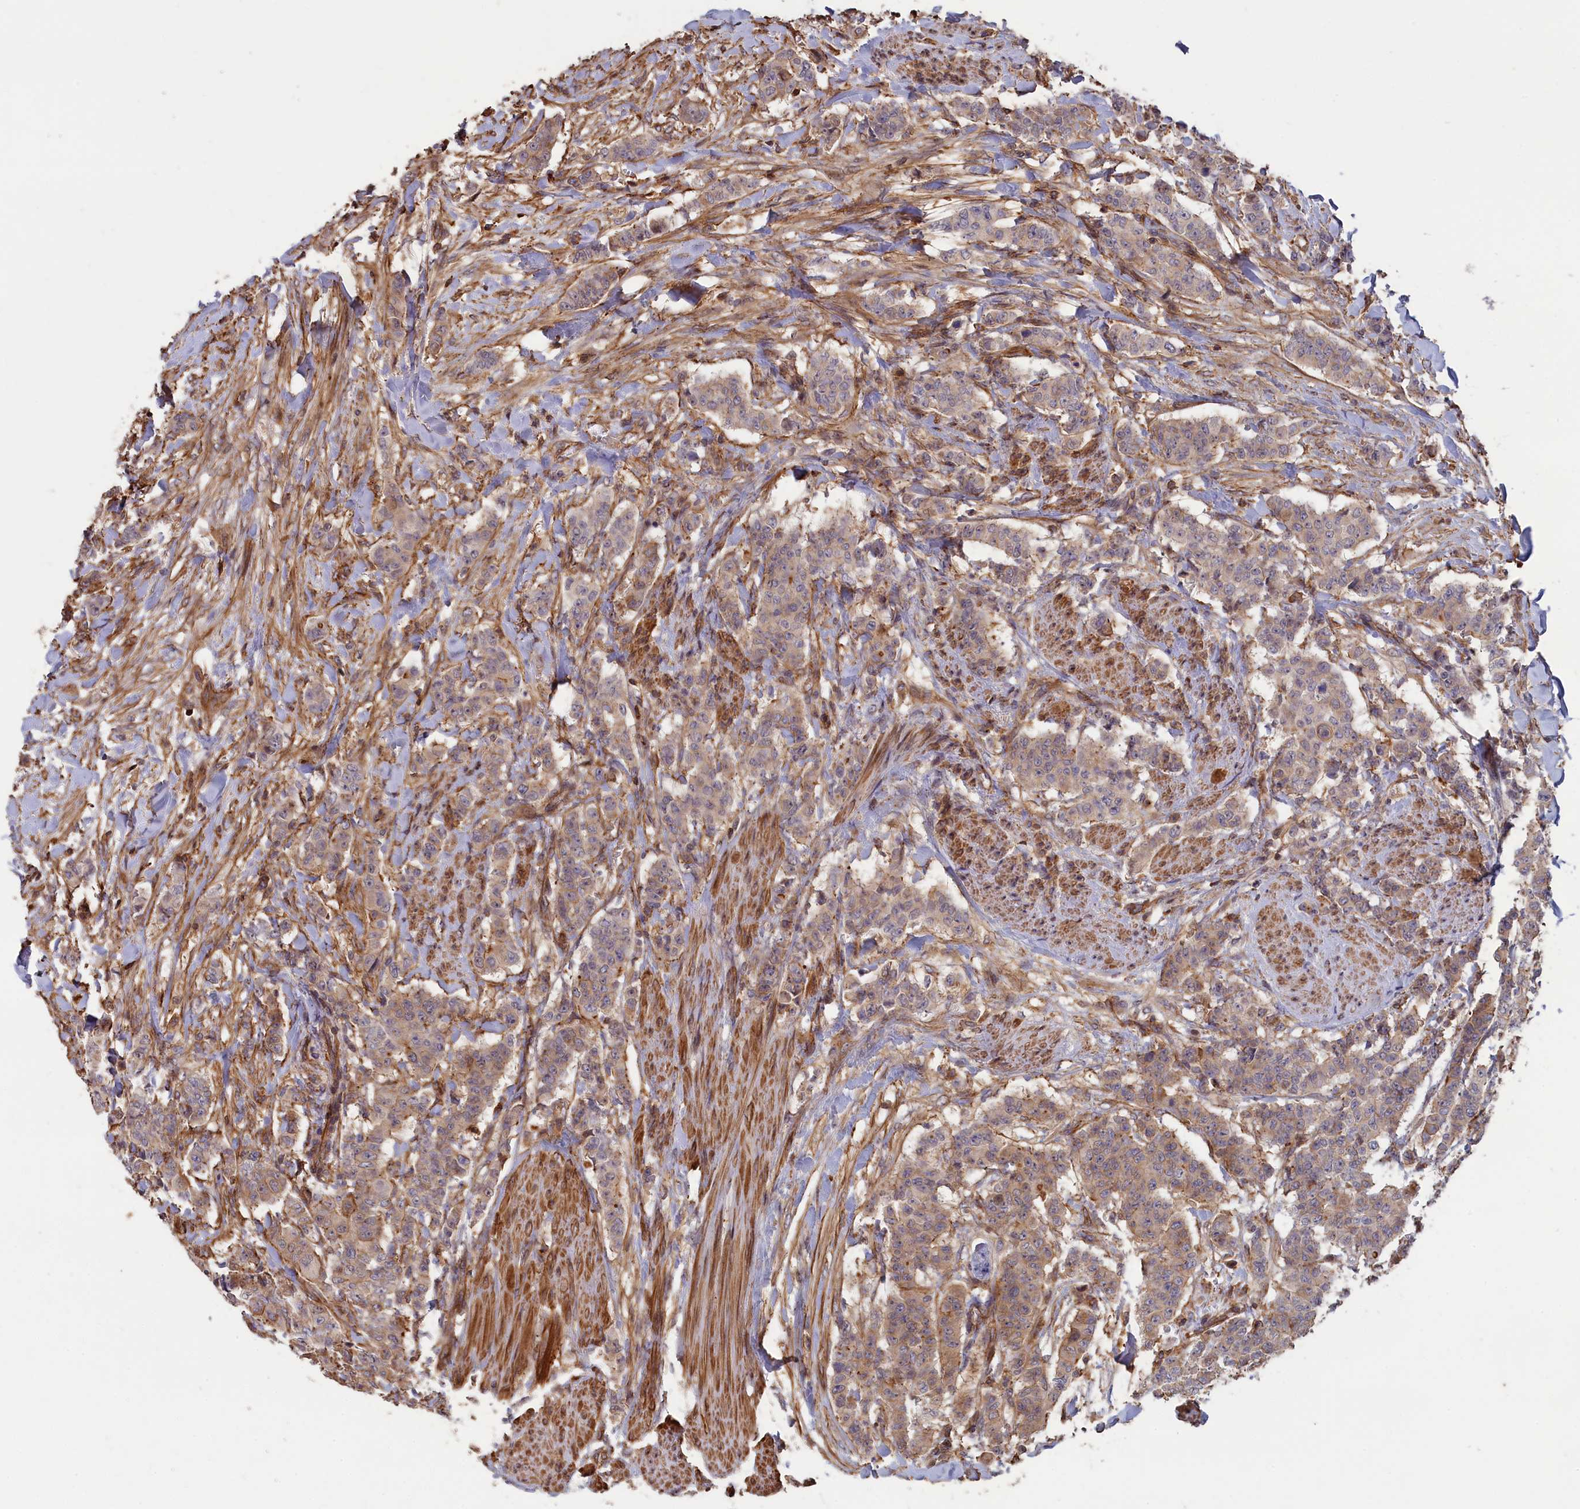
{"staining": {"intensity": "moderate", "quantity": "<25%", "location": "cytoplasmic/membranous"}, "tissue": "breast cancer", "cell_type": "Tumor cells", "image_type": "cancer", "snomed": [{"axis": "morphology", "description": "Duct carcinoma"}, {"axis": "topography", "description": "Breast"}], "caption": "A low amount of moderate cytoplasmic/membranous staining is present in approximately <25% of tumor cells in breast intraductal carcinoma tissue. Using DAB (3,3'-diaminobenzidine) (brown) and hematoxylin (blue) stains, captured at high magnification using brightfield microscopy.", "gene": "ANKRD27", "patient": {"sex": "female", "age": 40}}